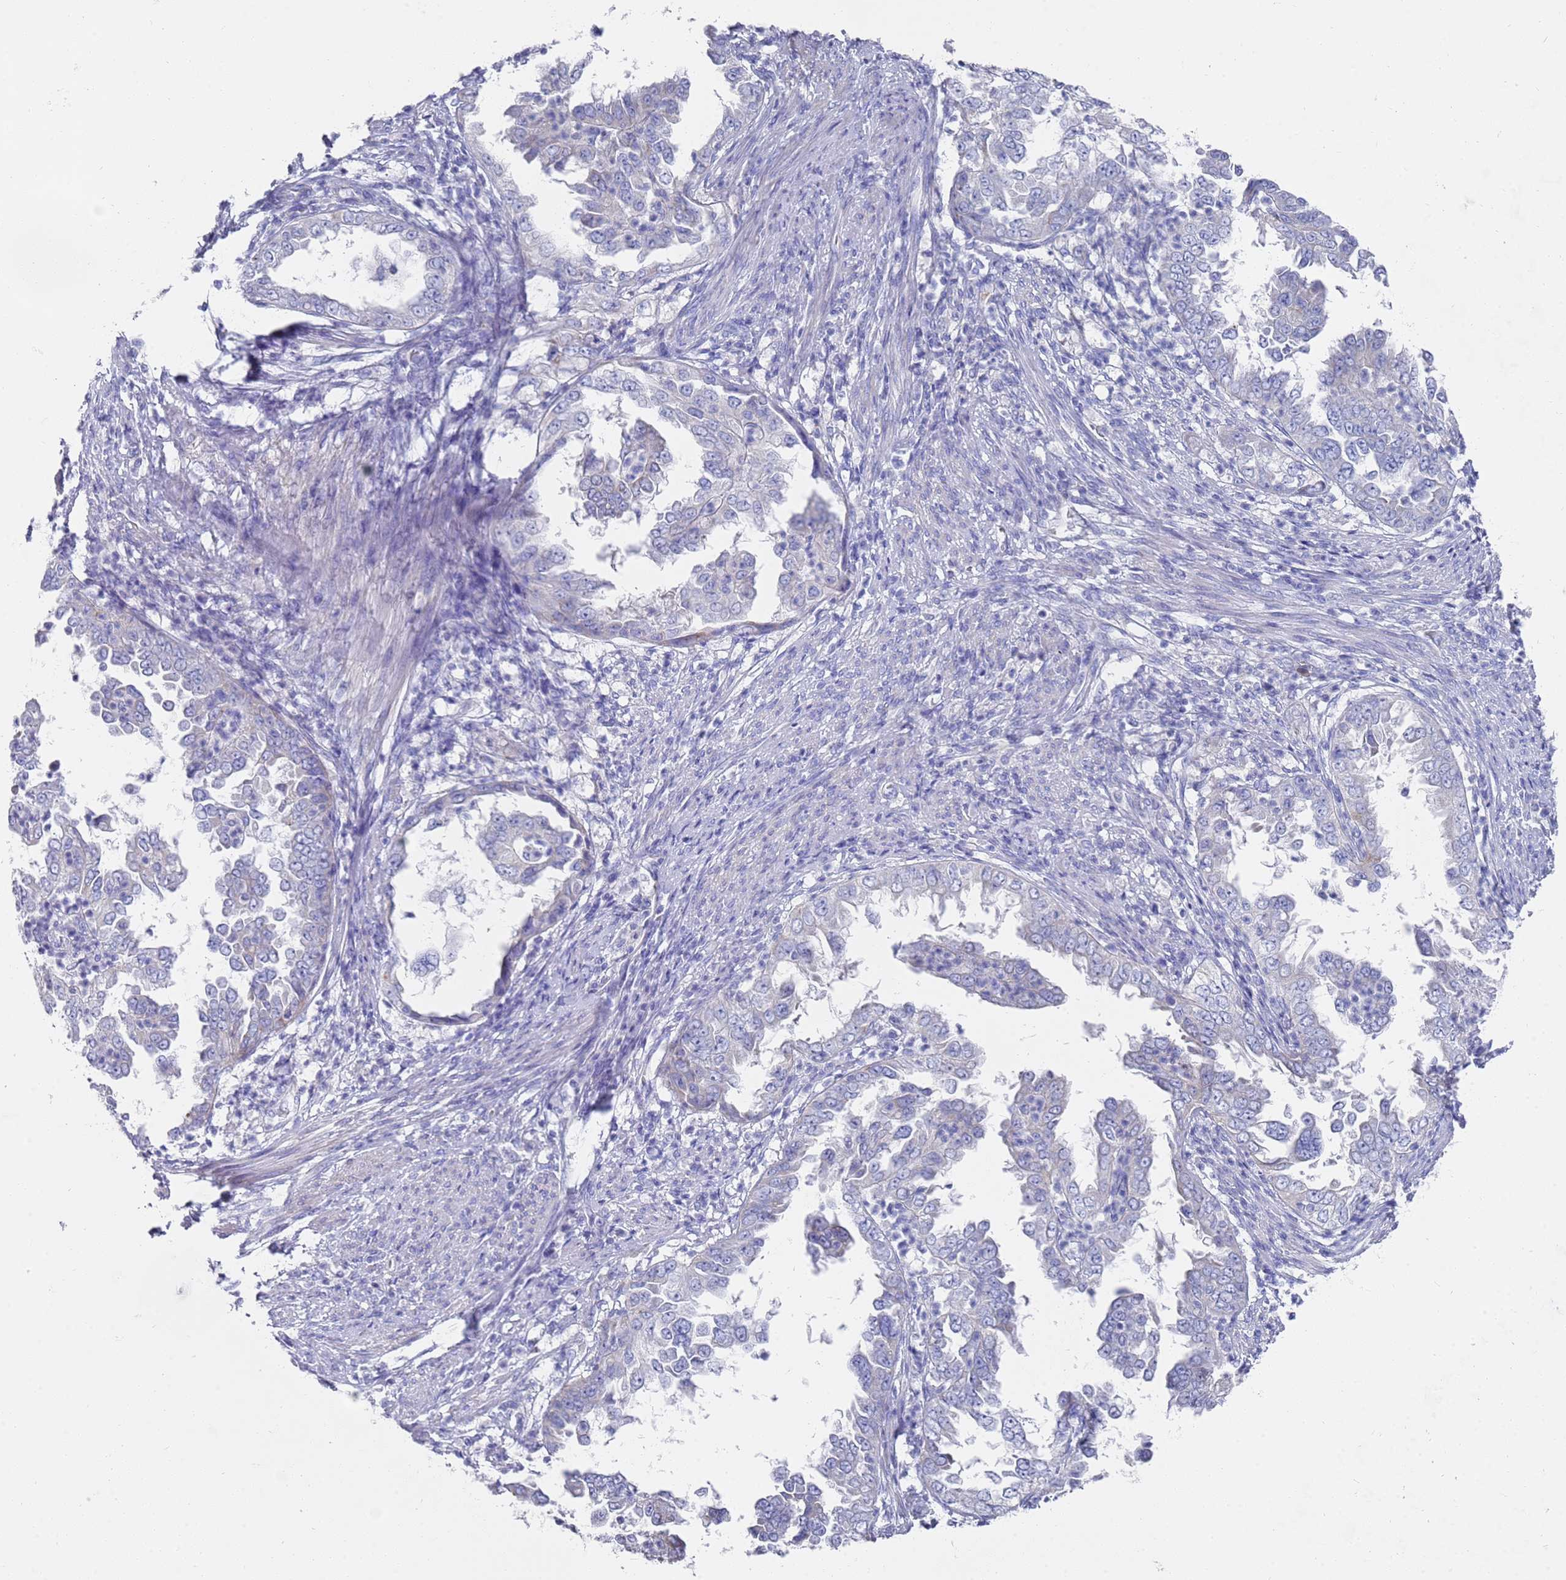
{"staining": {"intensity": "negative", "quantity": "none", "location": "none"}, "tissue": "endometrial cancer", "cell_type": "Tumor cells", "image_type": "cancer", "snomed": [{"axis": "morphology", "description": "Adenocarcinoma, NOS"}, {"axis": "topography", "description": "Endometrium"}], "caption": "DAB (3,3'-diaminobenzidine) immunohistochemical staining of human endometrial adenocarcinoma displays no significant positivity in tumor cells.", "gene": "SCAPER", "patient": {"sex": "female", "age": 85}}